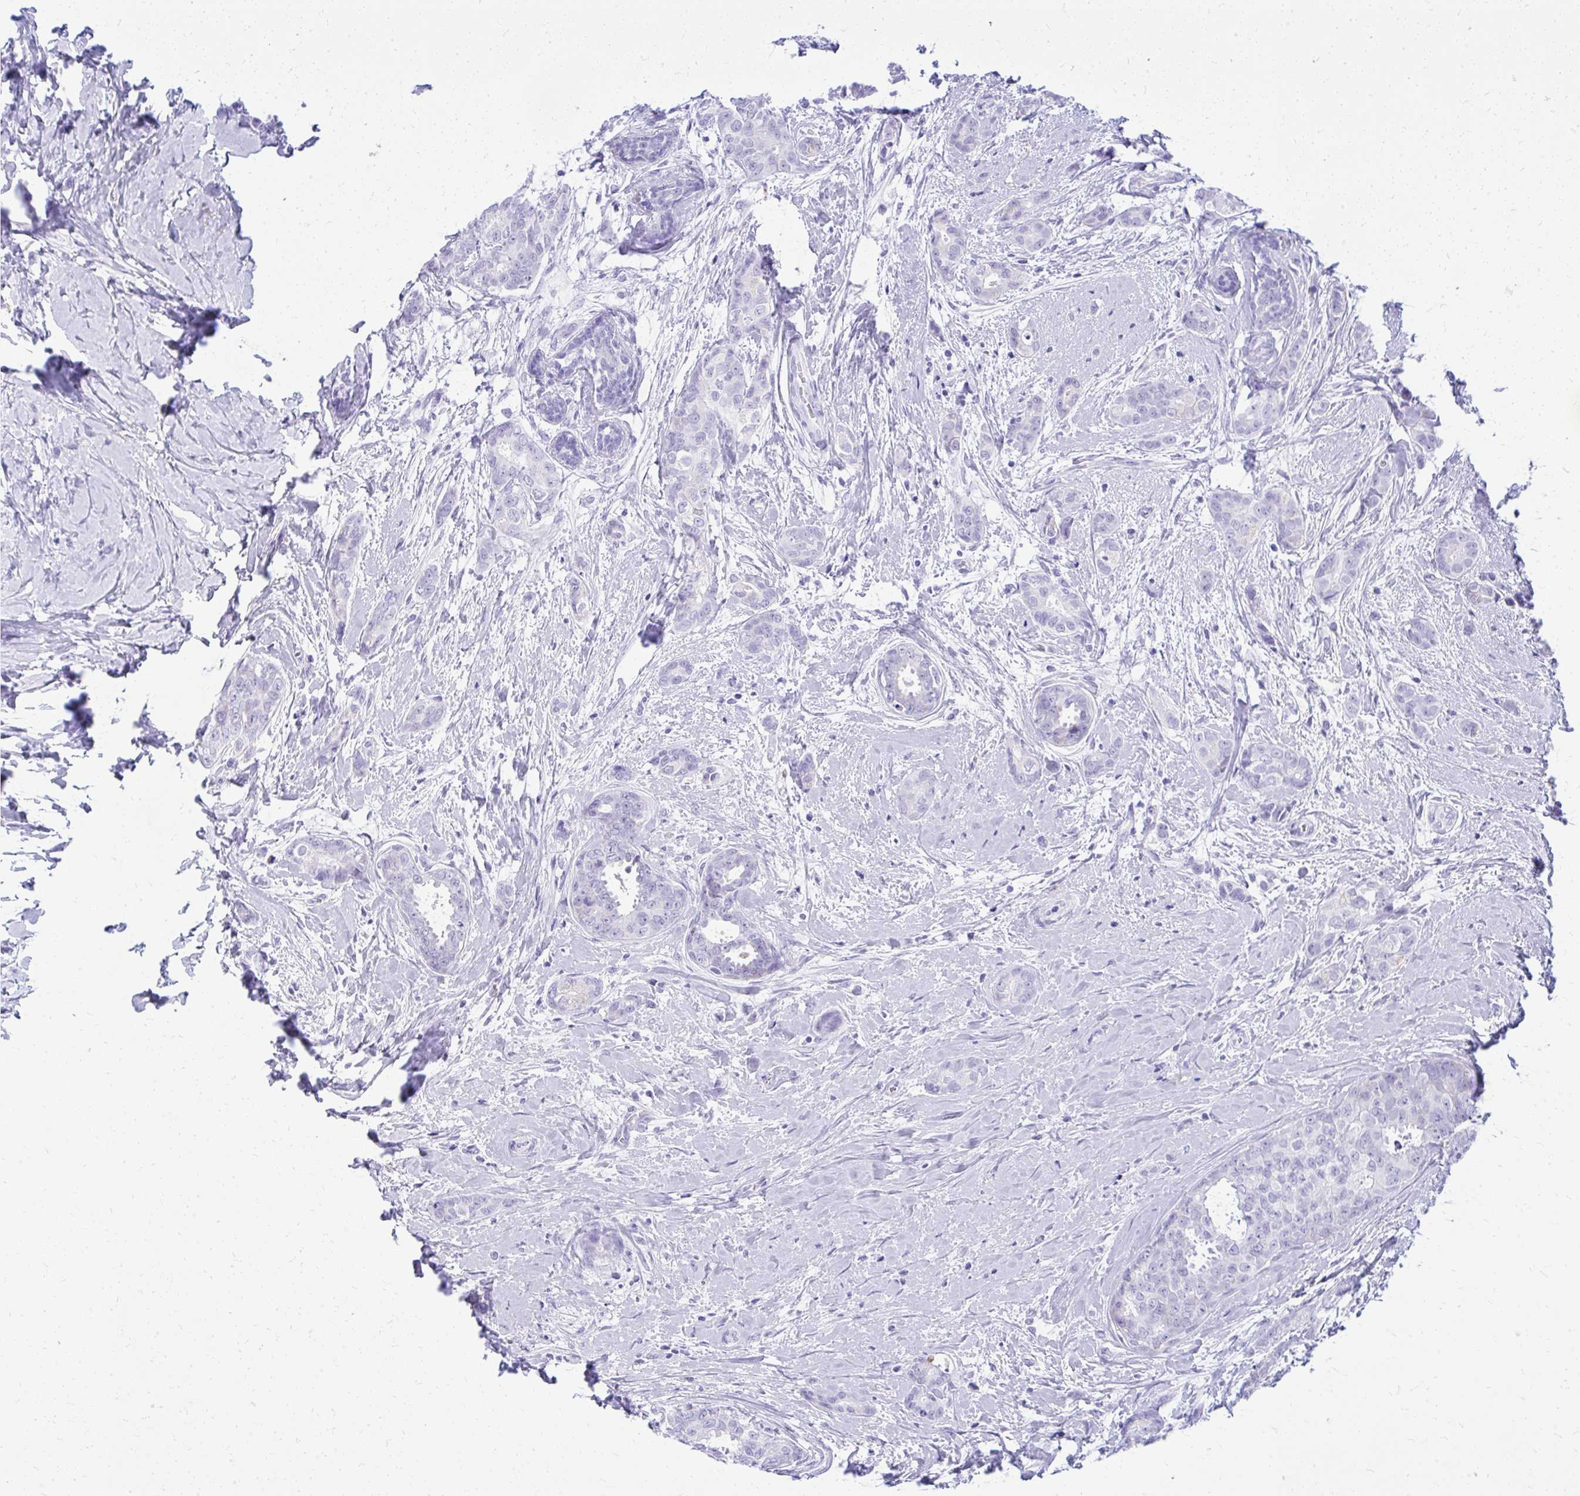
{"staining": {"intensity": "negative", "quantity": "none", "location": "none"}, "tissue": "breast cancer", "cell_type": "Tumor cells", "image_type": "cancer", "snomed": [{"axis": "morphology", "description": "Duct carcinoma"}, {"axis": "topography", "description": "Breast"}], "caption": "Immunohistochemistry micrograph of neoplastic tissue: human breast cancer stained with DAB (3,3'-diaminobenzidine) demonstrates no significant protein positivity in tumor cells.", "gene": "RALYL", "patient": {"sex": "female", "age": 45}}